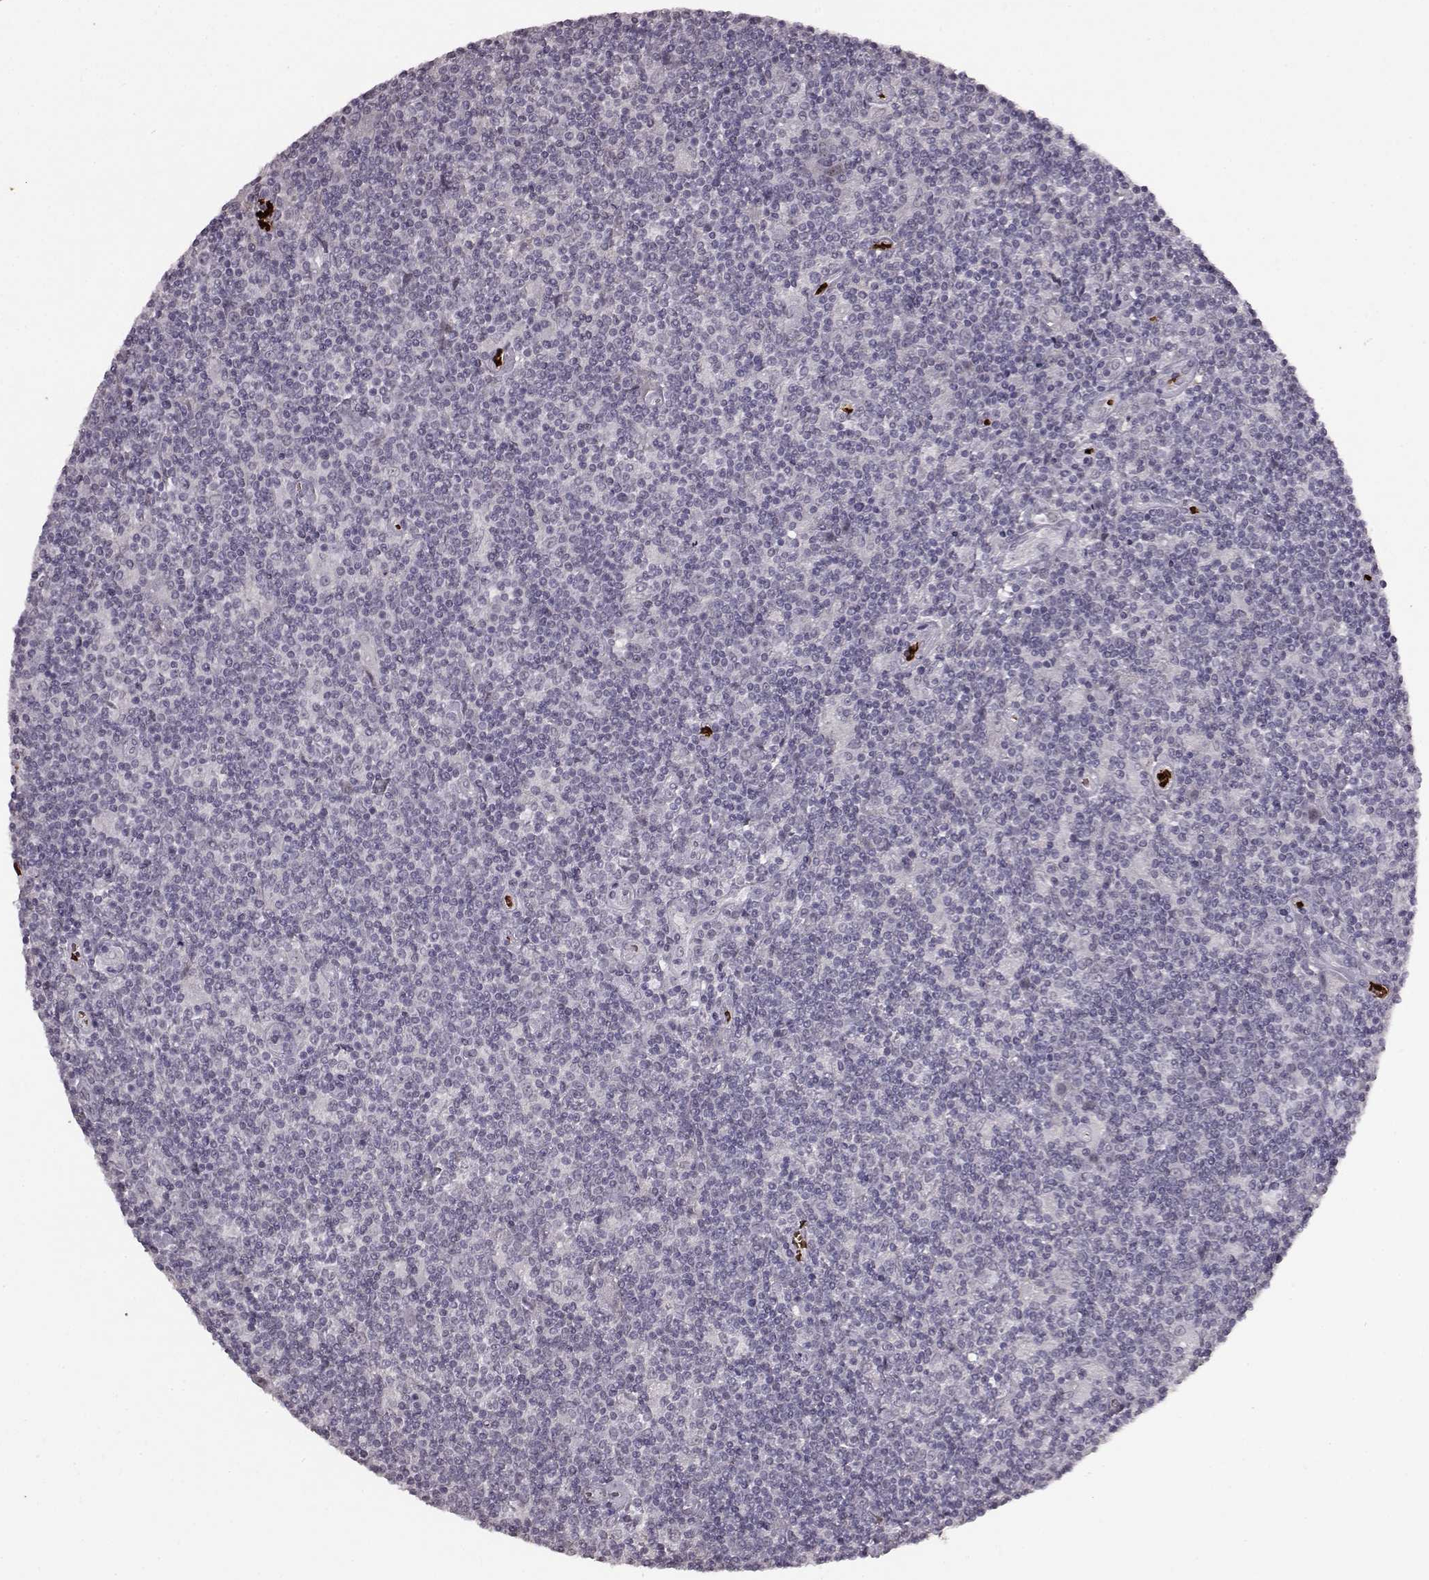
{"staining": {"intensity": "negative", "quantity": "none", "location": "none"}, "tissue": "lymphoma", "cell_type": "Tumor cells", "image_type": "cancer", "snomed": [{"axis": "morphology", "description": "Hodgkin's disease, NOS"}, {"axis": "topography", "description": "Lymph node"}], "caption": "DAB immunohistochemical staining of human Hodgkin's disease displays no significant staining in tumor cells.", "gene": "PROP1", "patient": {"sex": "male", "age": 40}}